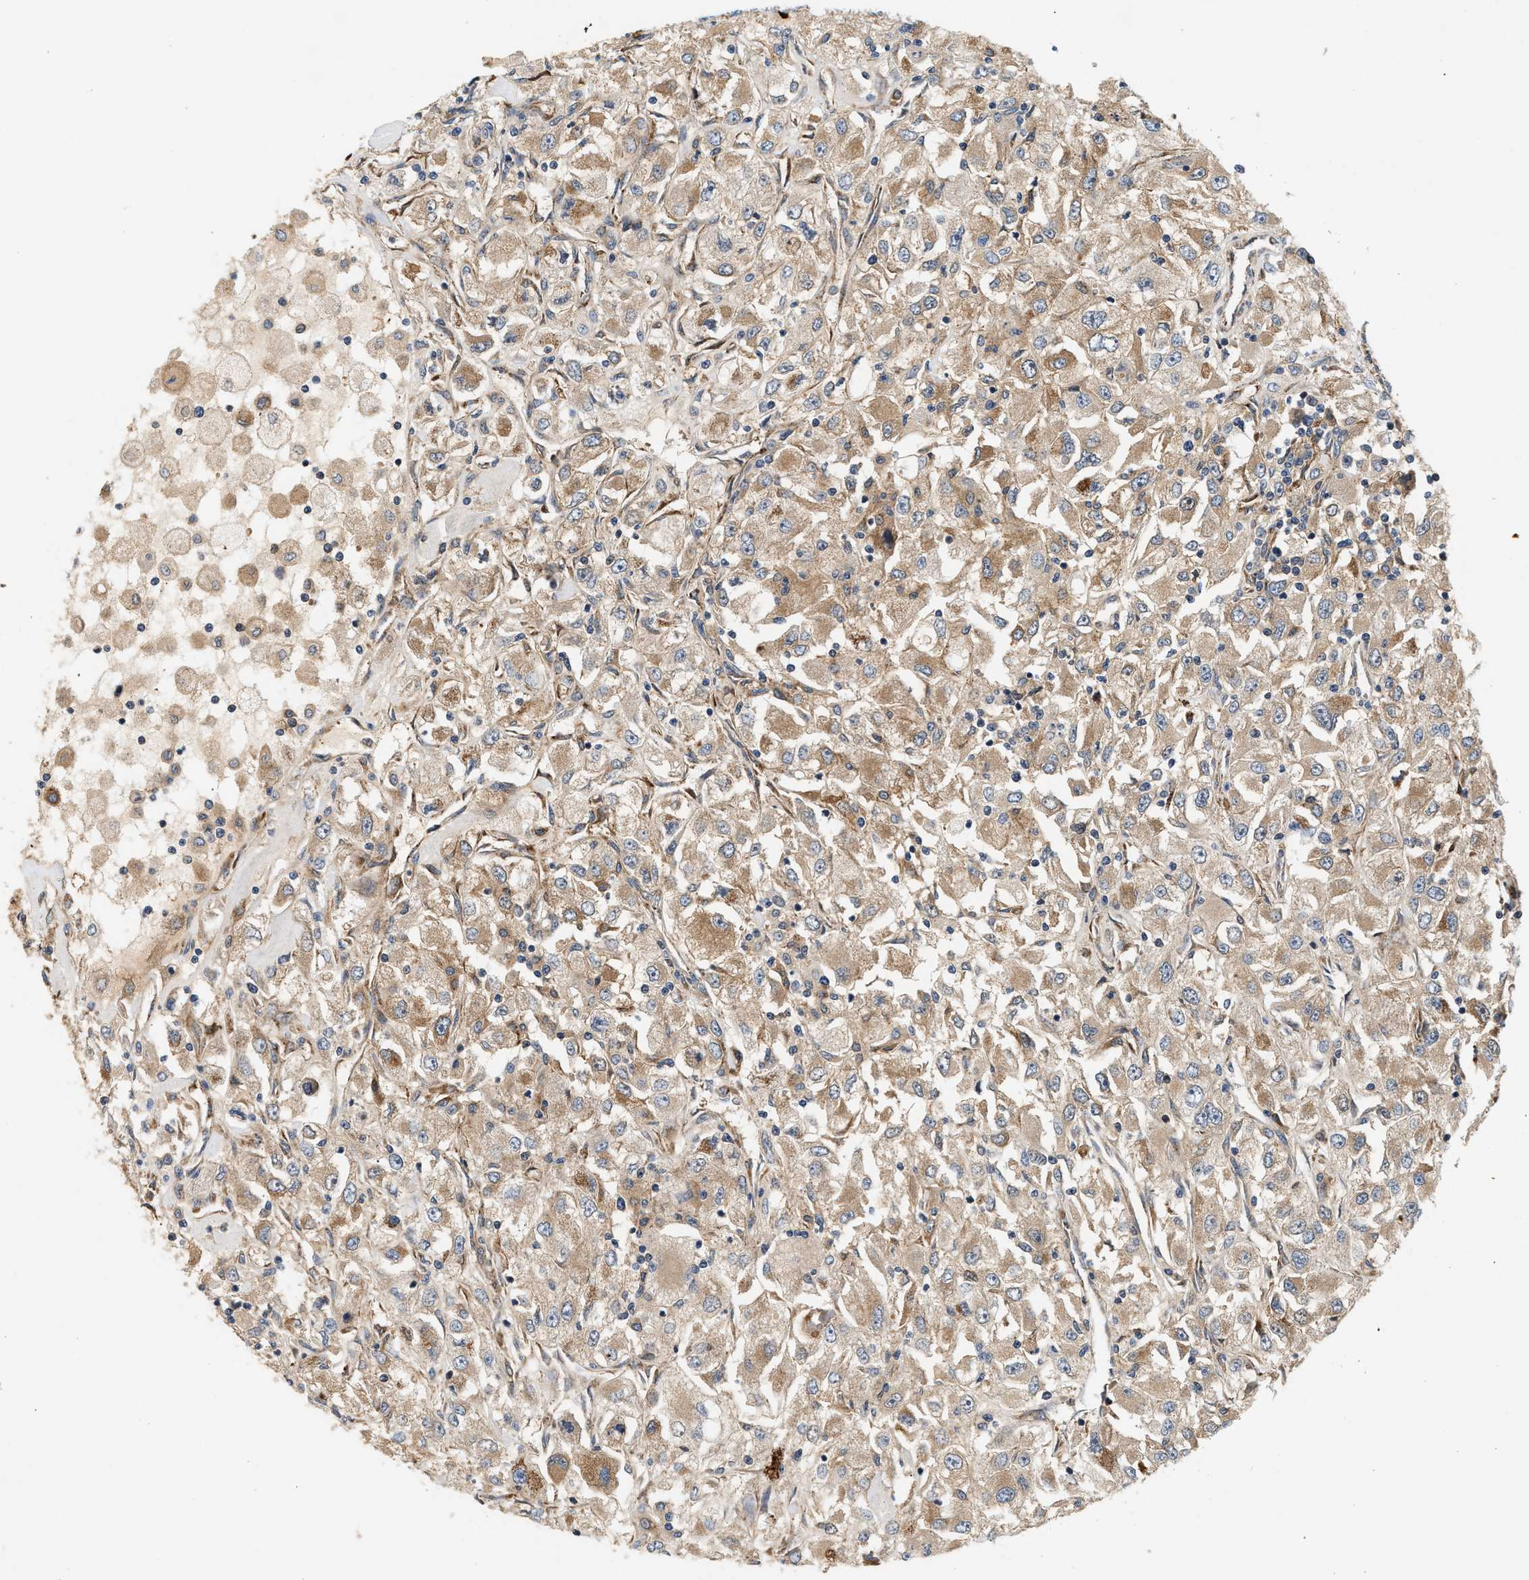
{"staining": {"intensity": "weak", "quantity": ">75%", "location": "cytoplasmic/membranous"}, "tissue": "renal cancer", "cell_type": "Tumor cells", "image_type": "cancer", "snomed": [{"axis": "morphology", "description": "Adenocarcinoma, NOS"}, {"axis": "topography", "description": "Kidney"}], "caption": "High-magnification brightfield microscopy of adenocarcinoma (renal) stained with DAB (3,3'-diaminobenzidine) (brown) and counterstained with hematoxylin (blue). tumor cells exhibit weak cytoplasmic/membranous staining is present in approximately>75% of cells. The staining was performed using DAB (3,3'-diaminobenzidine) to visualize the protein expression in brown, while the nuclei were stained in blue with hematoxylin (Magnification: 20x).", "gene": "FAM78A", "patient": {"sex": "female", "age": 52}}